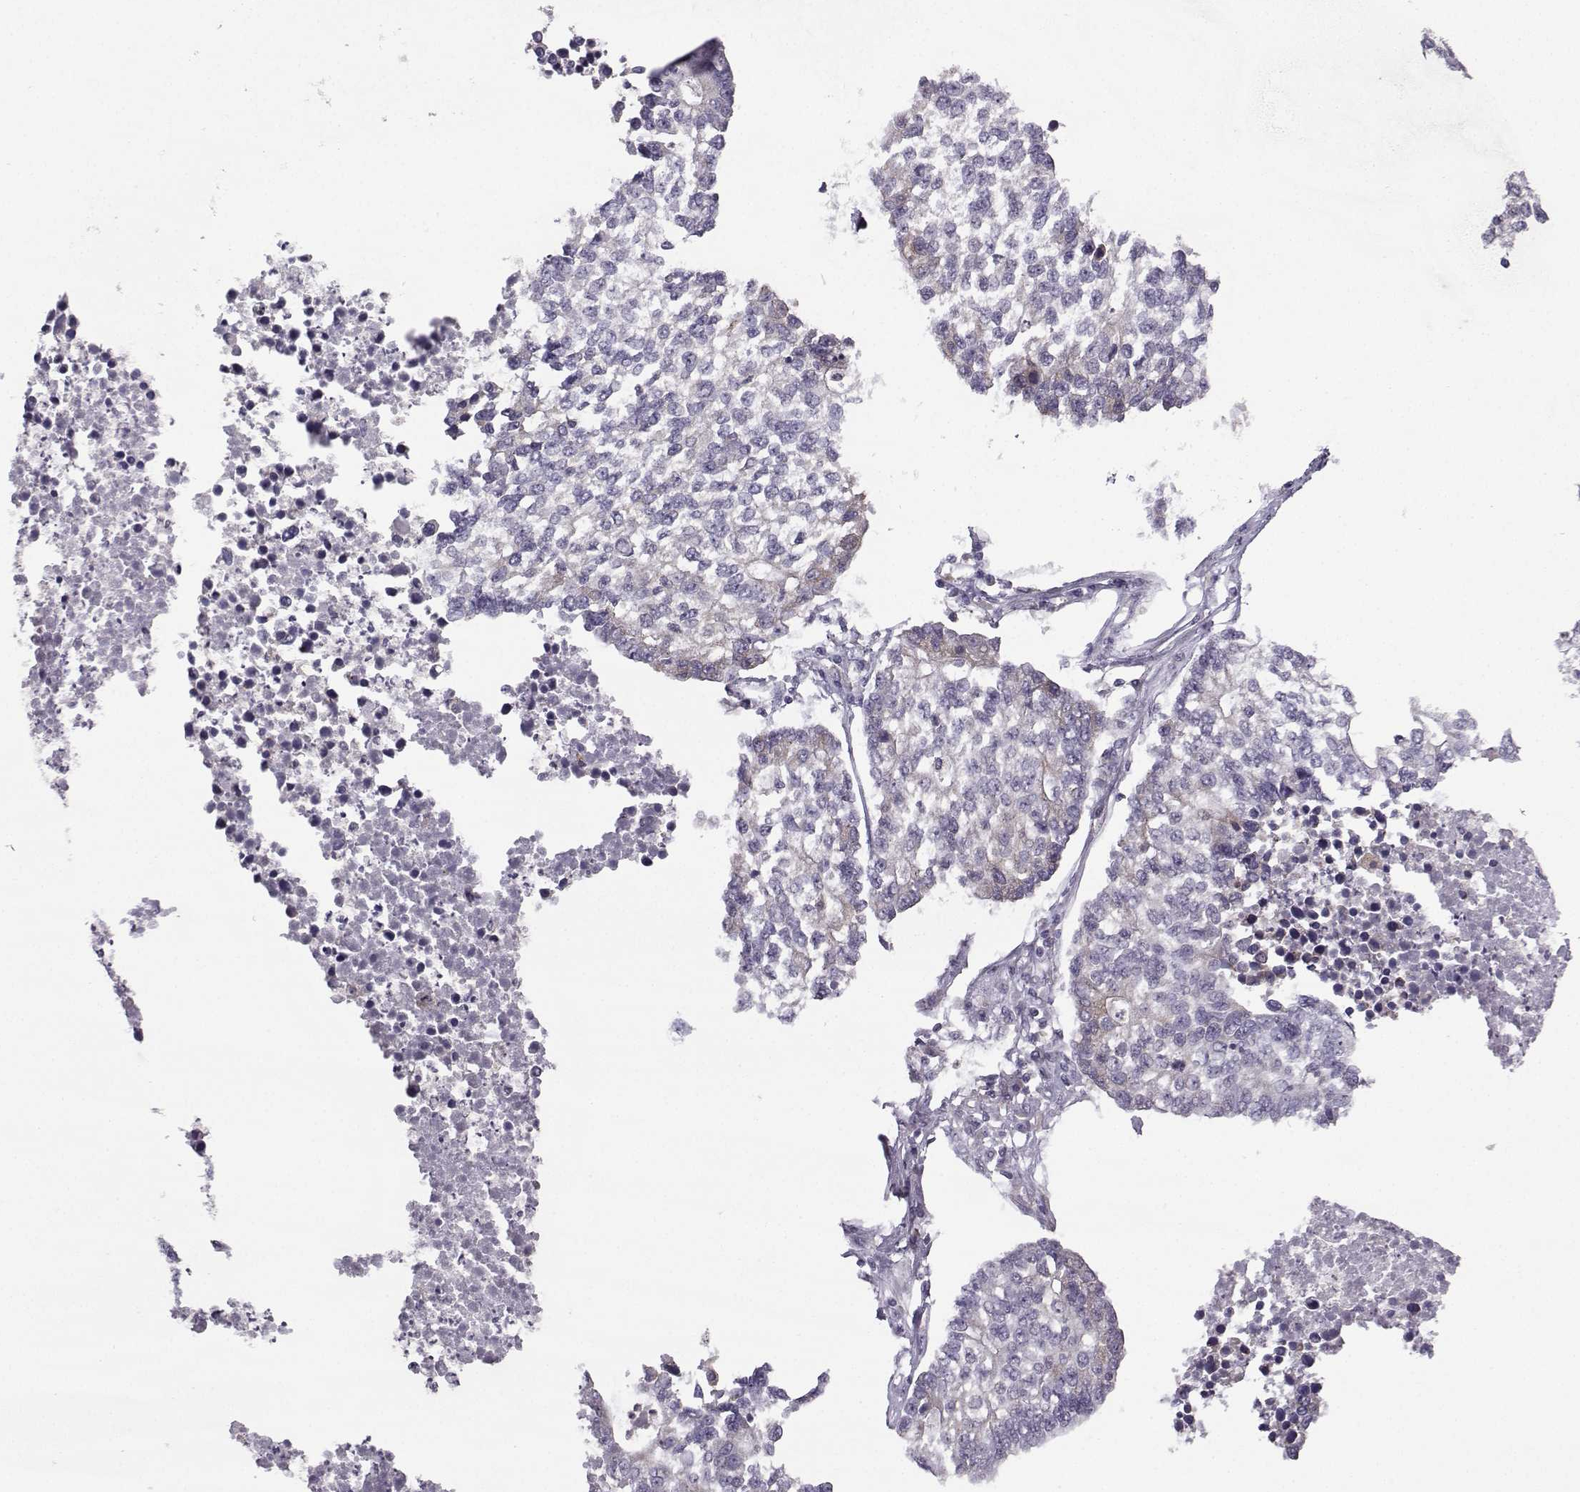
{"staining": {"intensity": "weak", "quantity": "<25%", "location": "cytoplasmic/membranous"}, "tissue": "lung cancer", "cell_type": "Tumor cells", "image_type": "cancer", "snomed": [{"axis": "morphology", "description": "Adenocarcinoma, NOS"}, {"axis": "topography", "description": "Lung"}], "caption": "There is no significant staining in tumor cells of adenocarcinoma (lung).", "gene": "FCAMR", "patient": {"sex": "male", "age": 57}}